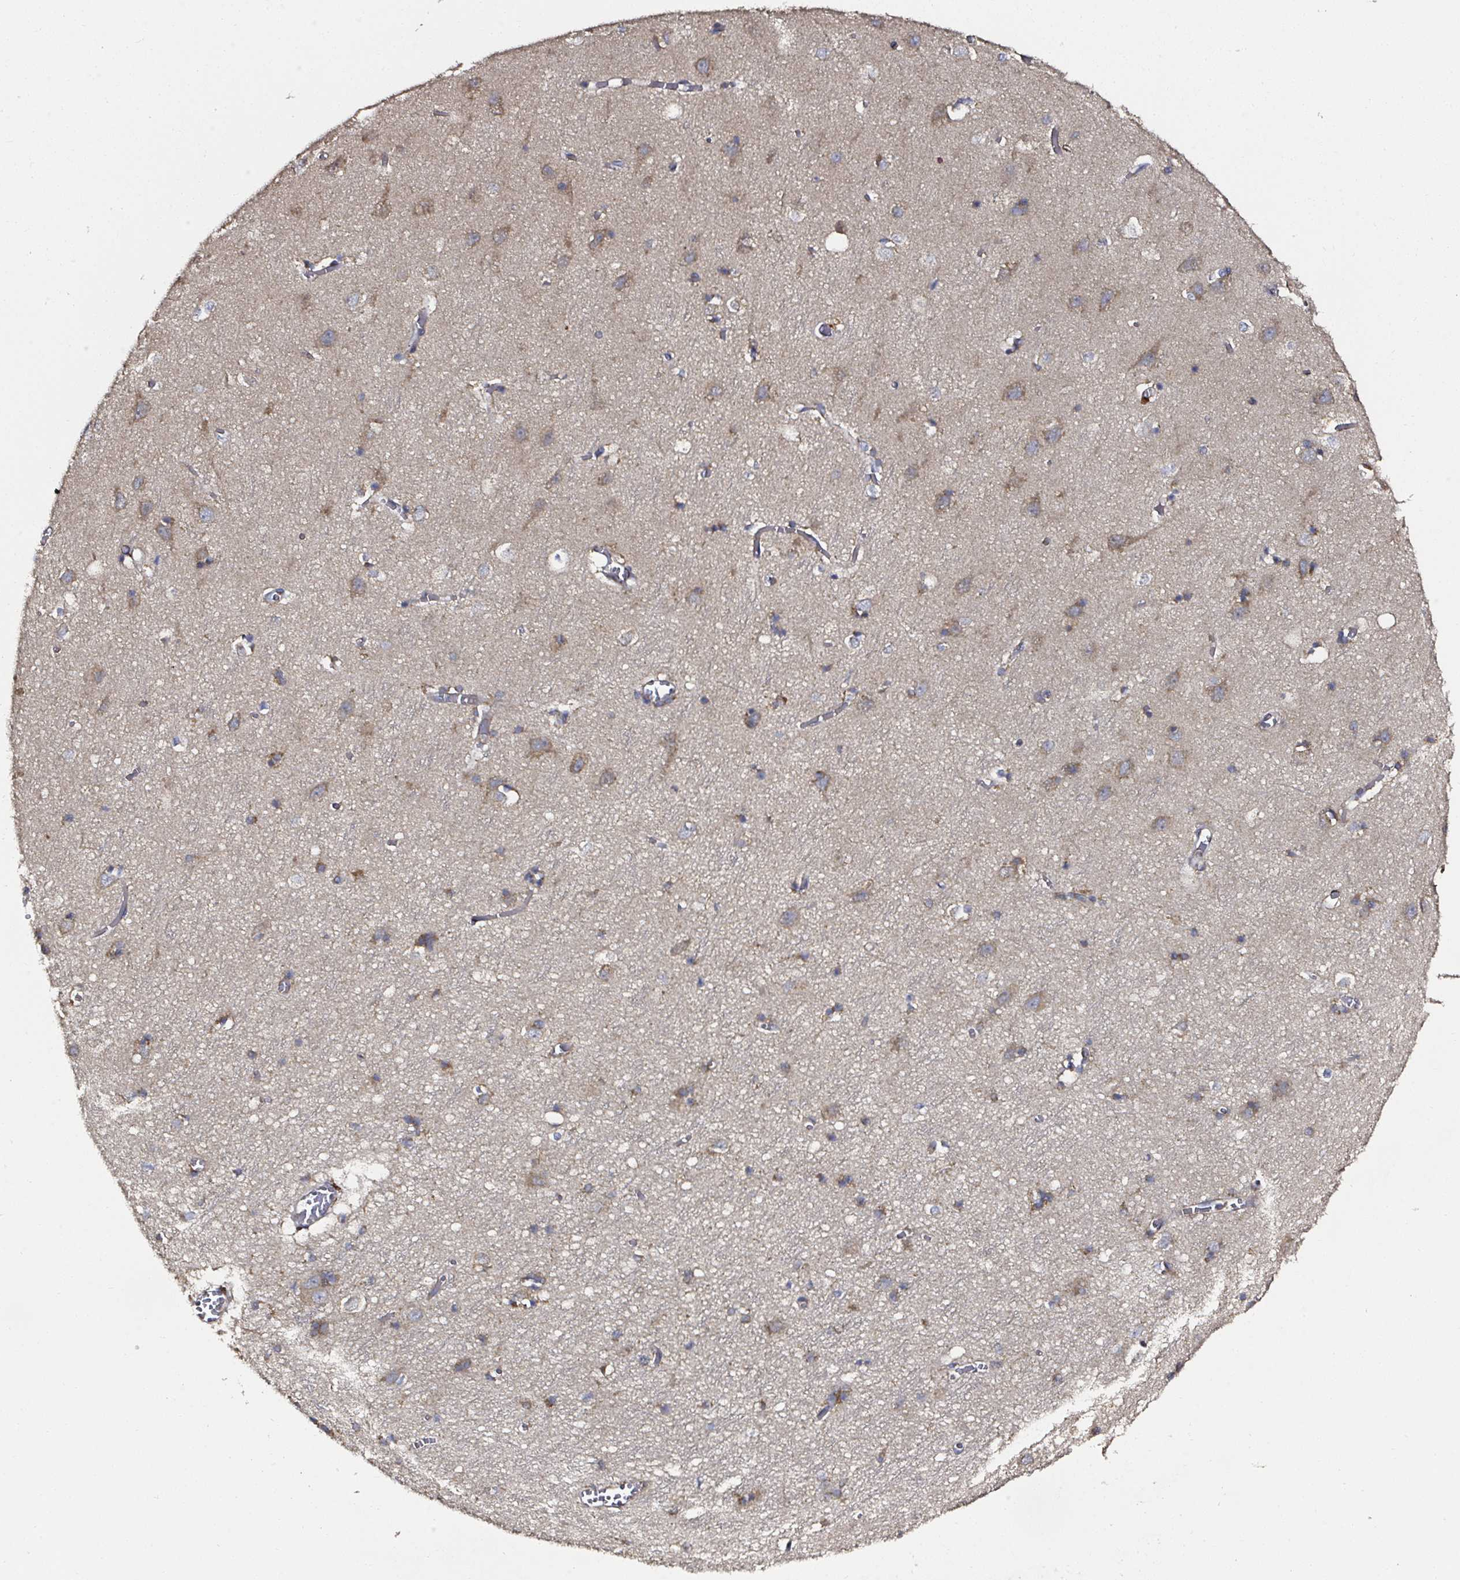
{"staining": {"intensity": "weak", "quantity": ">75%", "location": "cytoplasmic/membranous"}, "tissue": "cerebral cortex", "cell_type": "Endothelial cells", "image_type": "normal", "snomed": [{"axis": "morphology", "description": "Normal tissue, NOS"}, {"axis": "topography", "description": "Cerebral cortex"}], "caption": "An IHC photomicrograph of benign tissue is shown. Protein staining in brown labels weak cytoplasmic/membranous positivity in cerebral cortex within endothelial cells. The staining was performed using DAB, with brown indicating positive protein expression. Nuclei are stained blue with hematoxylin.", "gene": "ATAD3A", "patient": {"sex": "male", "age": 70}}